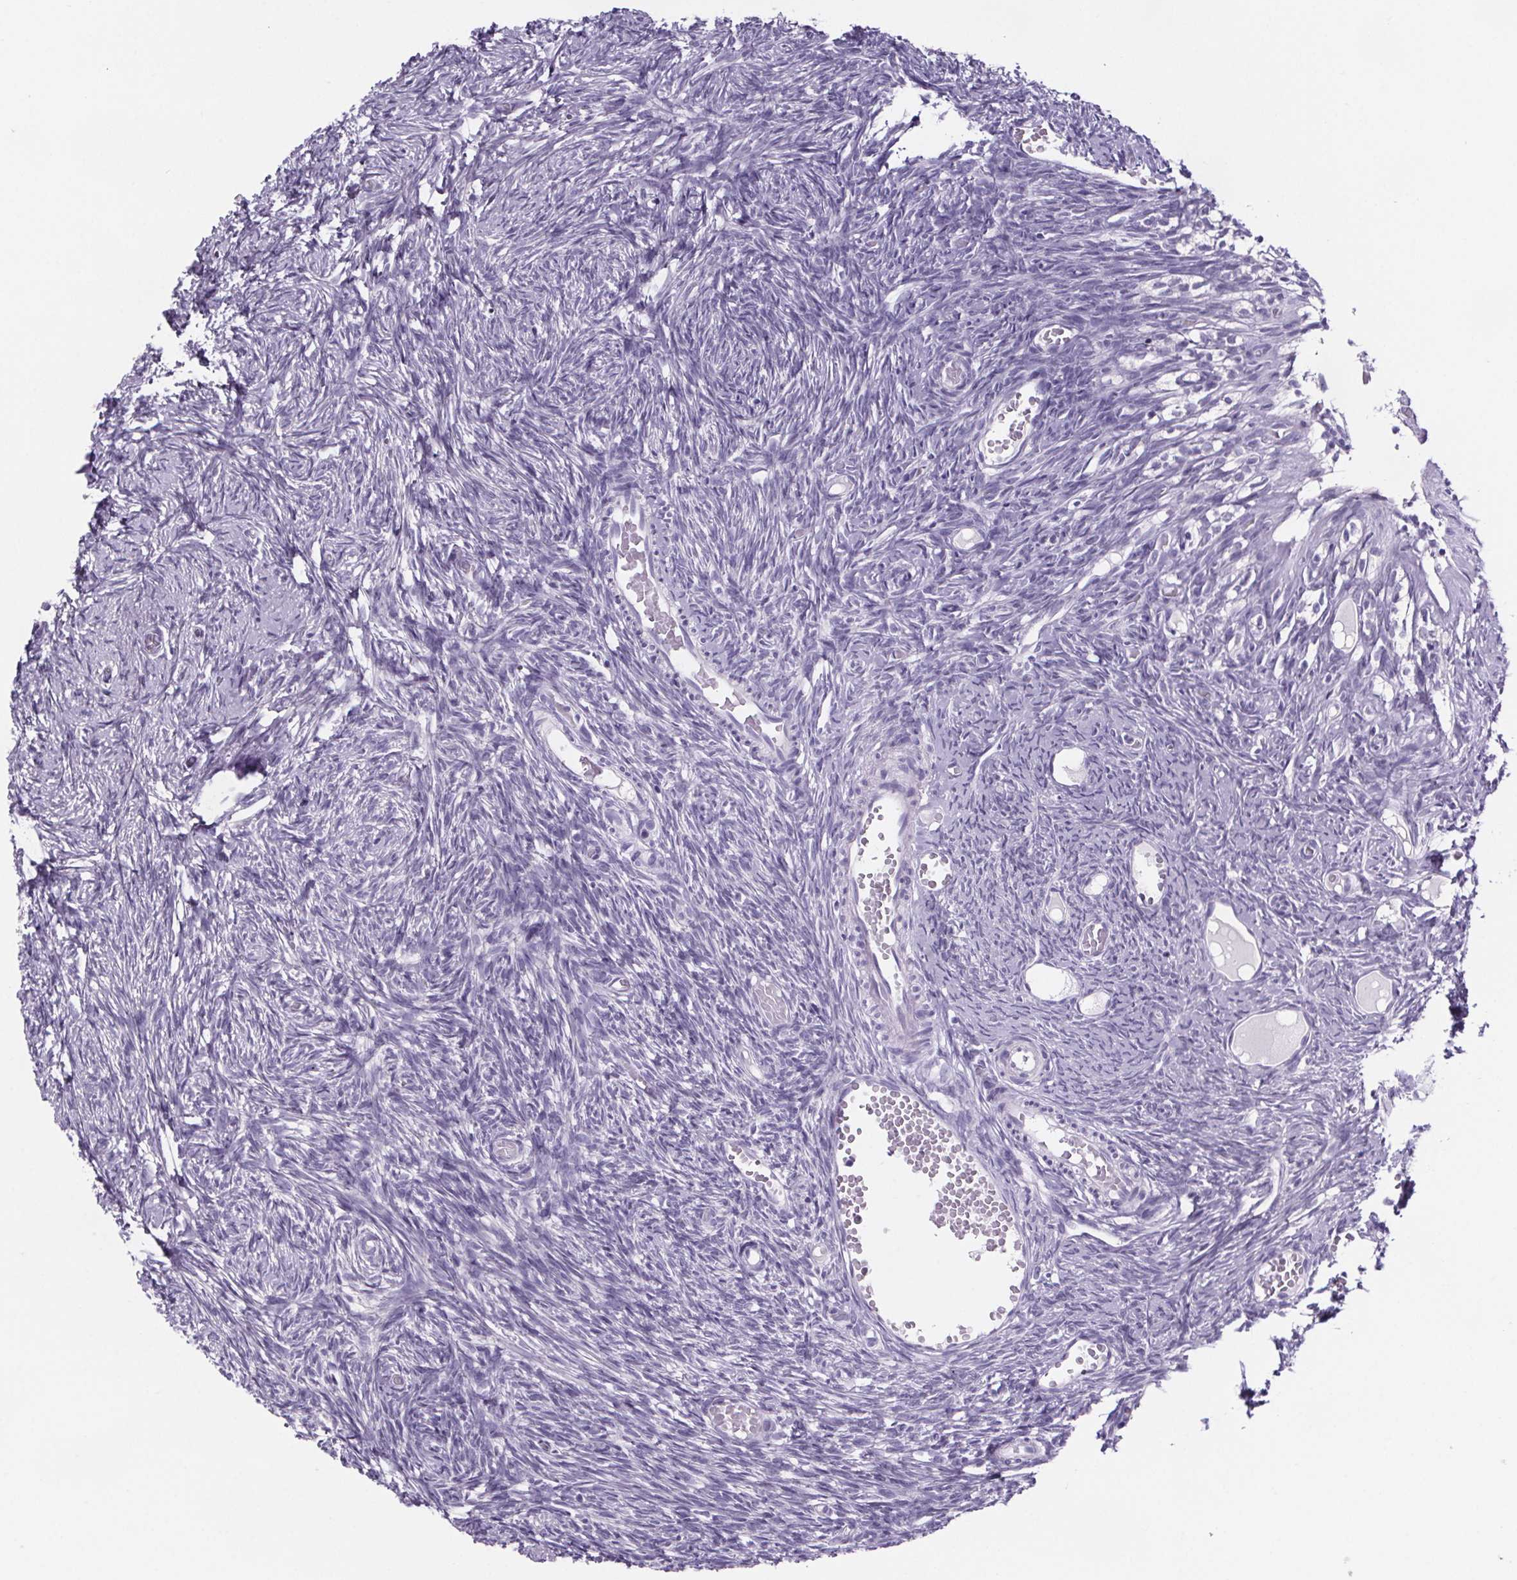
{"staining": {"intensity": "negative", "quantity": "none", "location": "none"}, "tissue": "ovary", "cell_type": "Follicle cells", "image_type": "normal", "snomed": [{"axis": "morphology", "description": "Normal tissue, NOS"}, {"axis": "topography", "description": "Ovary"}], "caption": "Immunohistochemistry histopathology image of unremarkable human ovary stained for a protein (brown), which demonstrates no expression in follicle cells.", "gene": "CUBN", "patient": {"sex": "female", "age": 39}}